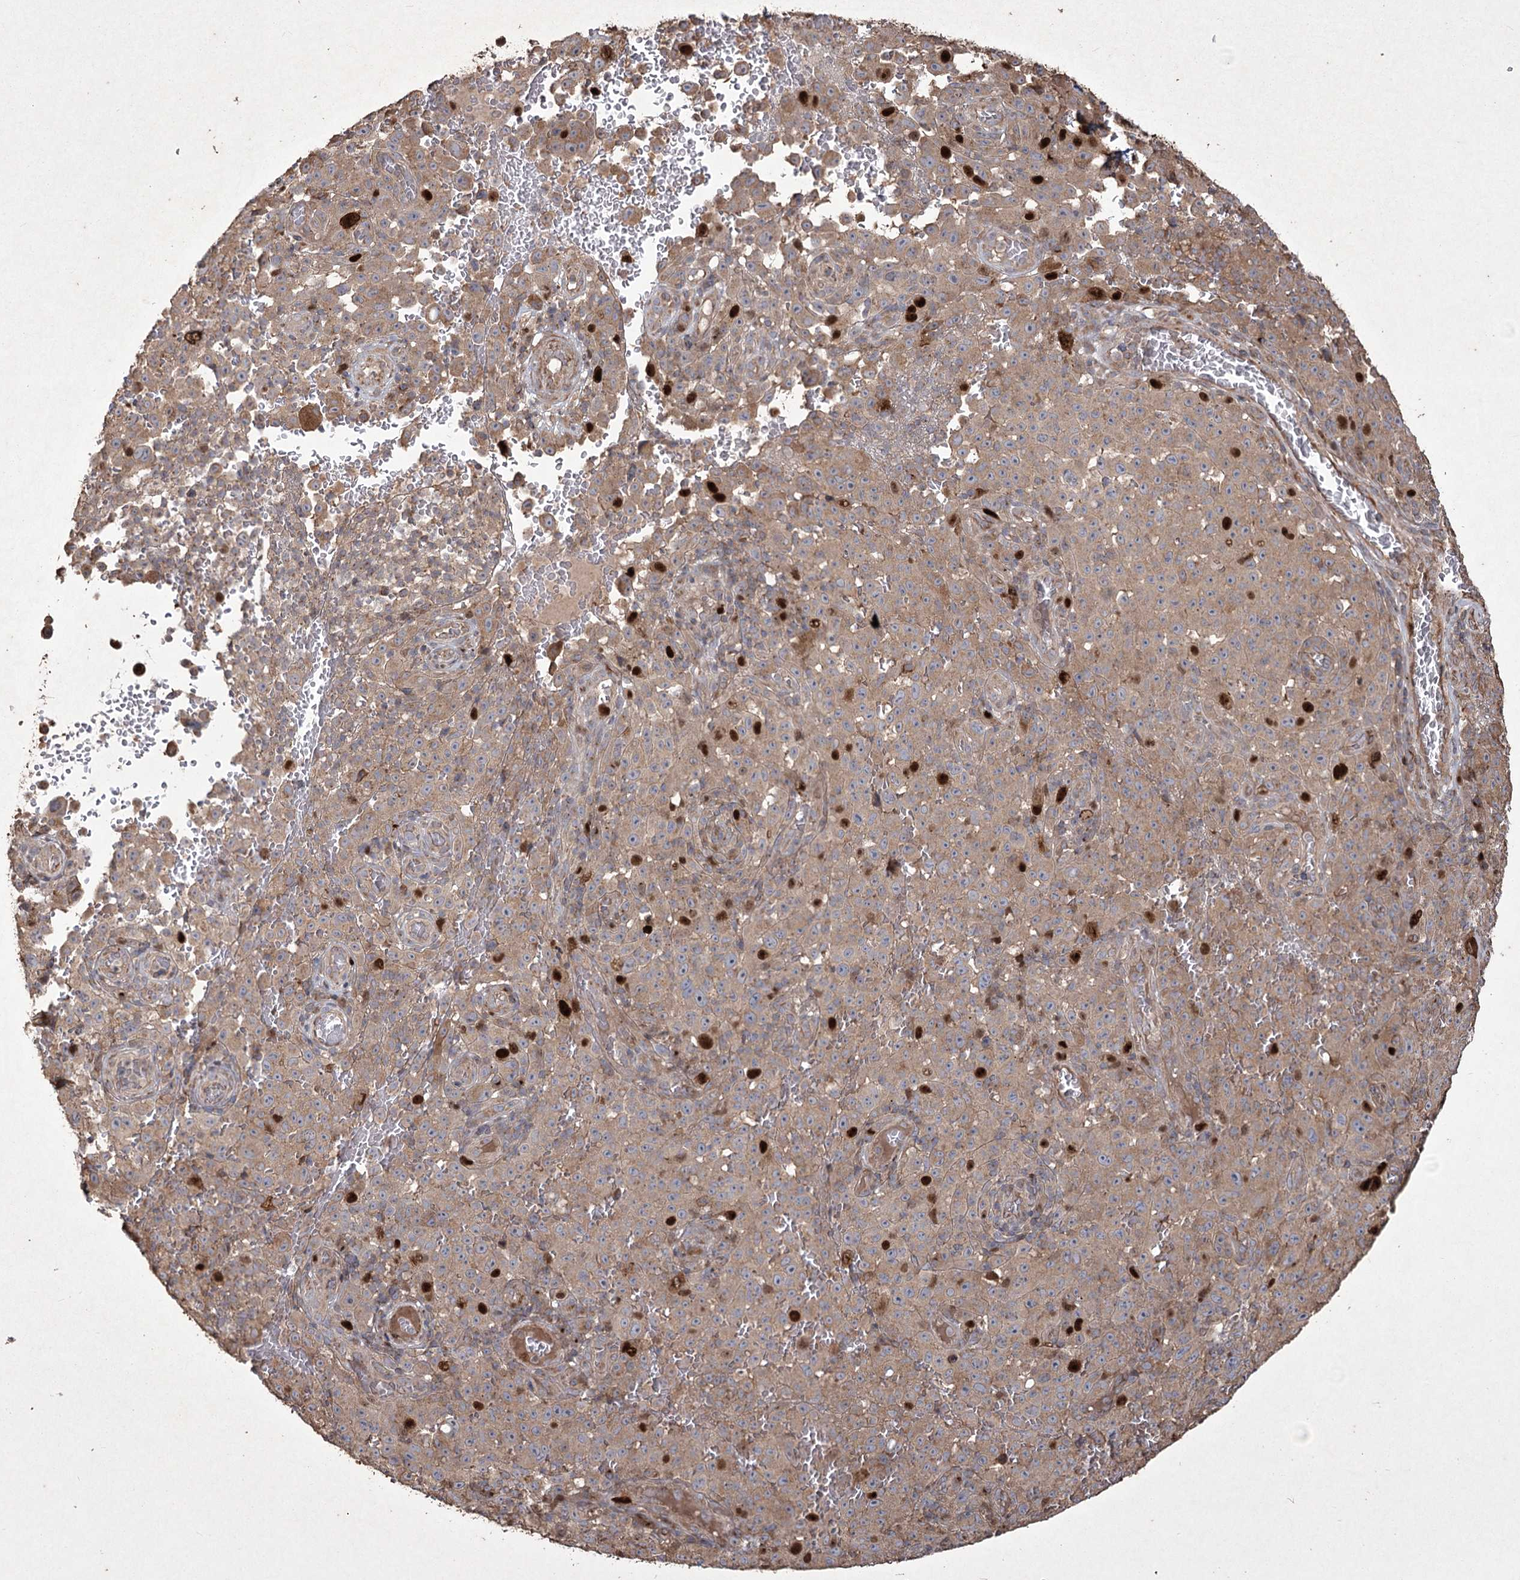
{"staining": {"intensity": "moderate", "quantity": "25%-75%", "location": "cytoplasmic/membranous,nuclear"}, "tissue": "melanoma", "cell_type": "Tumor cells", "image_type": "cancer", "snomed": [{"axis": "morphology", "description": "Malignant melanoma, NOS"}, {"axis": "topography", "description": "Skin"}], "caption": "Melanoma stained with DAB immunohistochemistry (IHC) demonstrates medium levels of moderate cytoplasmic/membranous and nuclear expression in about 25%-75% of tumor cells.", "gene": "PRC1", "patient": {"sex": "female", "age": 82}}